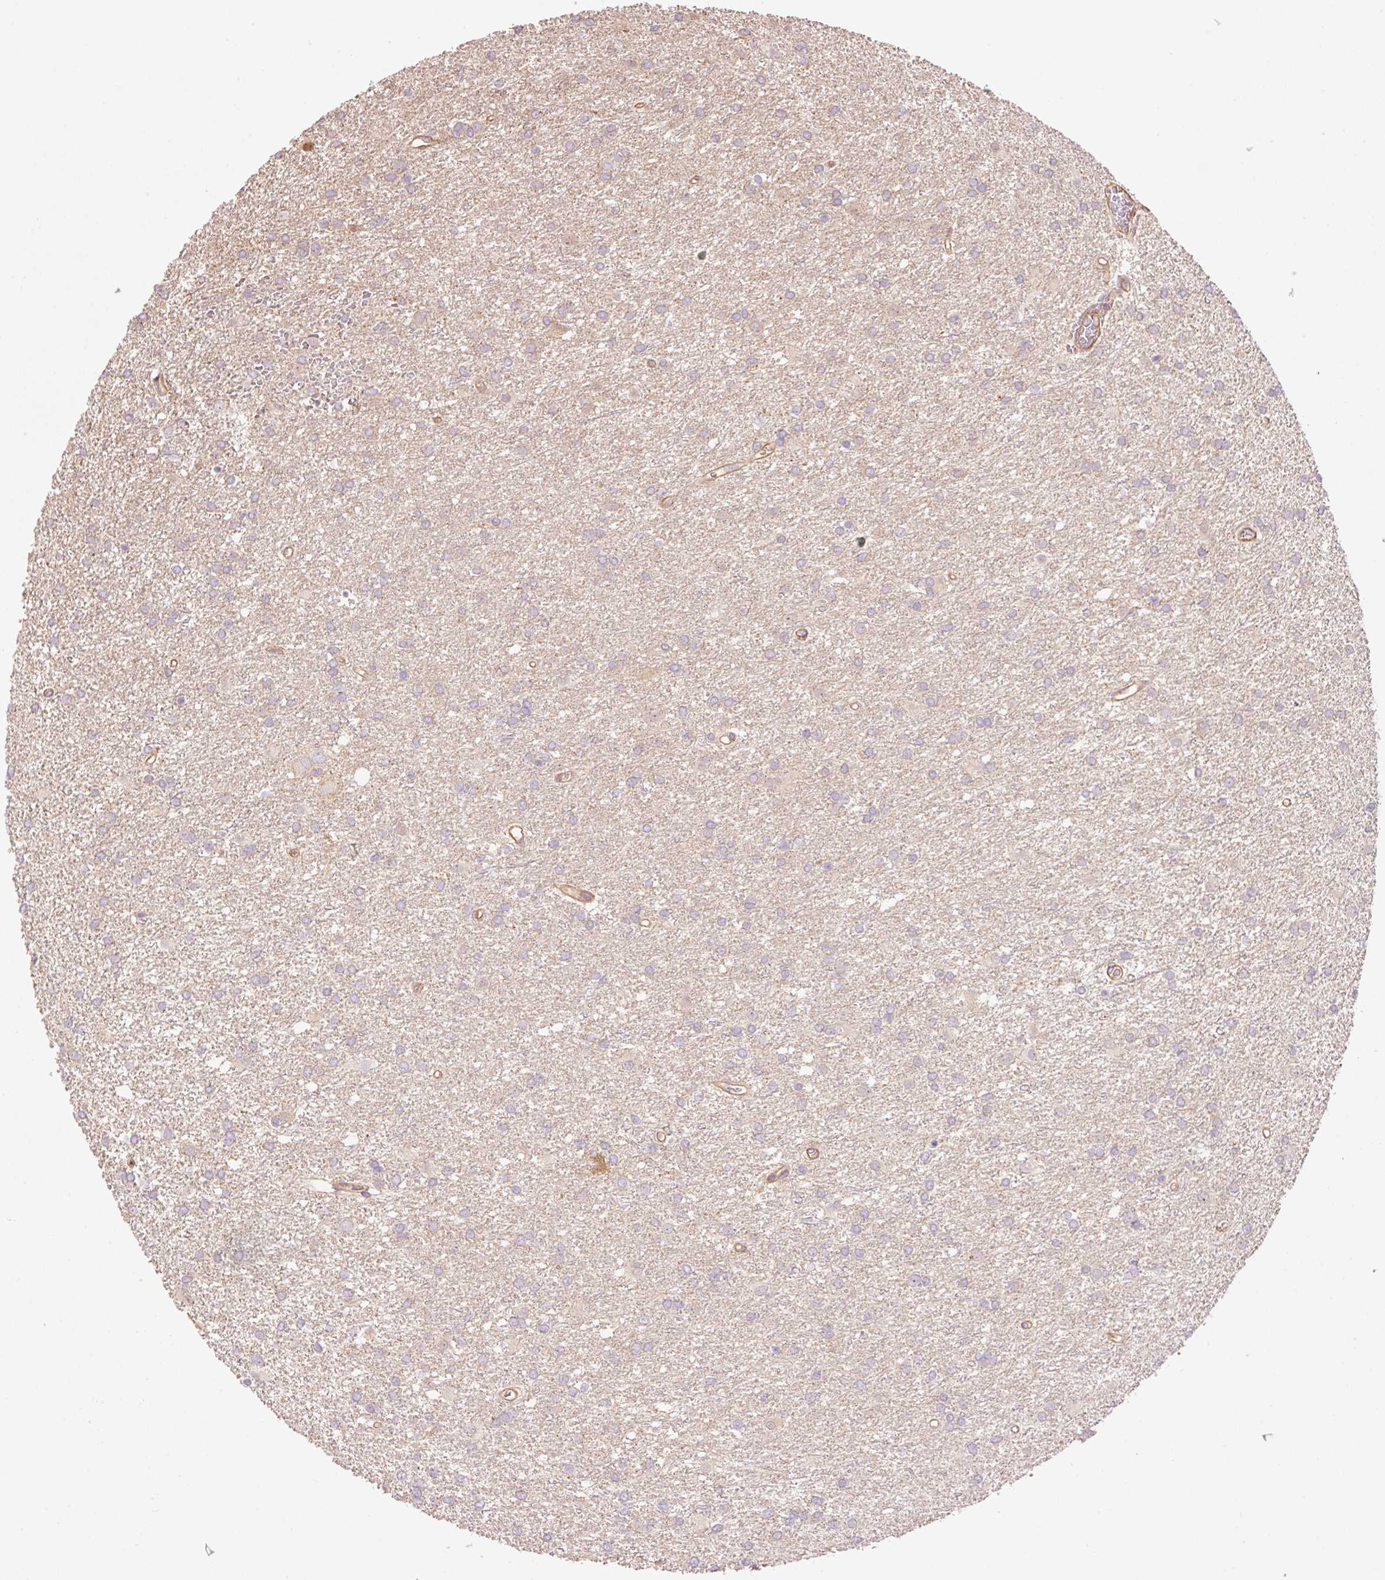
{"staining": {"intensity": "negative", "quantity": "none", "location": "none"}, "tissue": "glioma", "cell_type": "Tumor cells", "image_type": "cancer", "snomed": [{"axis": "morphology", "description": "Glioma, malignant, High grade"}, {"axis": "topography", "description": "Brain"}], "caption": "This is an immunohistochemistry image of human glioma. There is no positivity in tumor cells.", "gene": "PPP1R1B", "patient": {"sex": "female", "age": 50}}